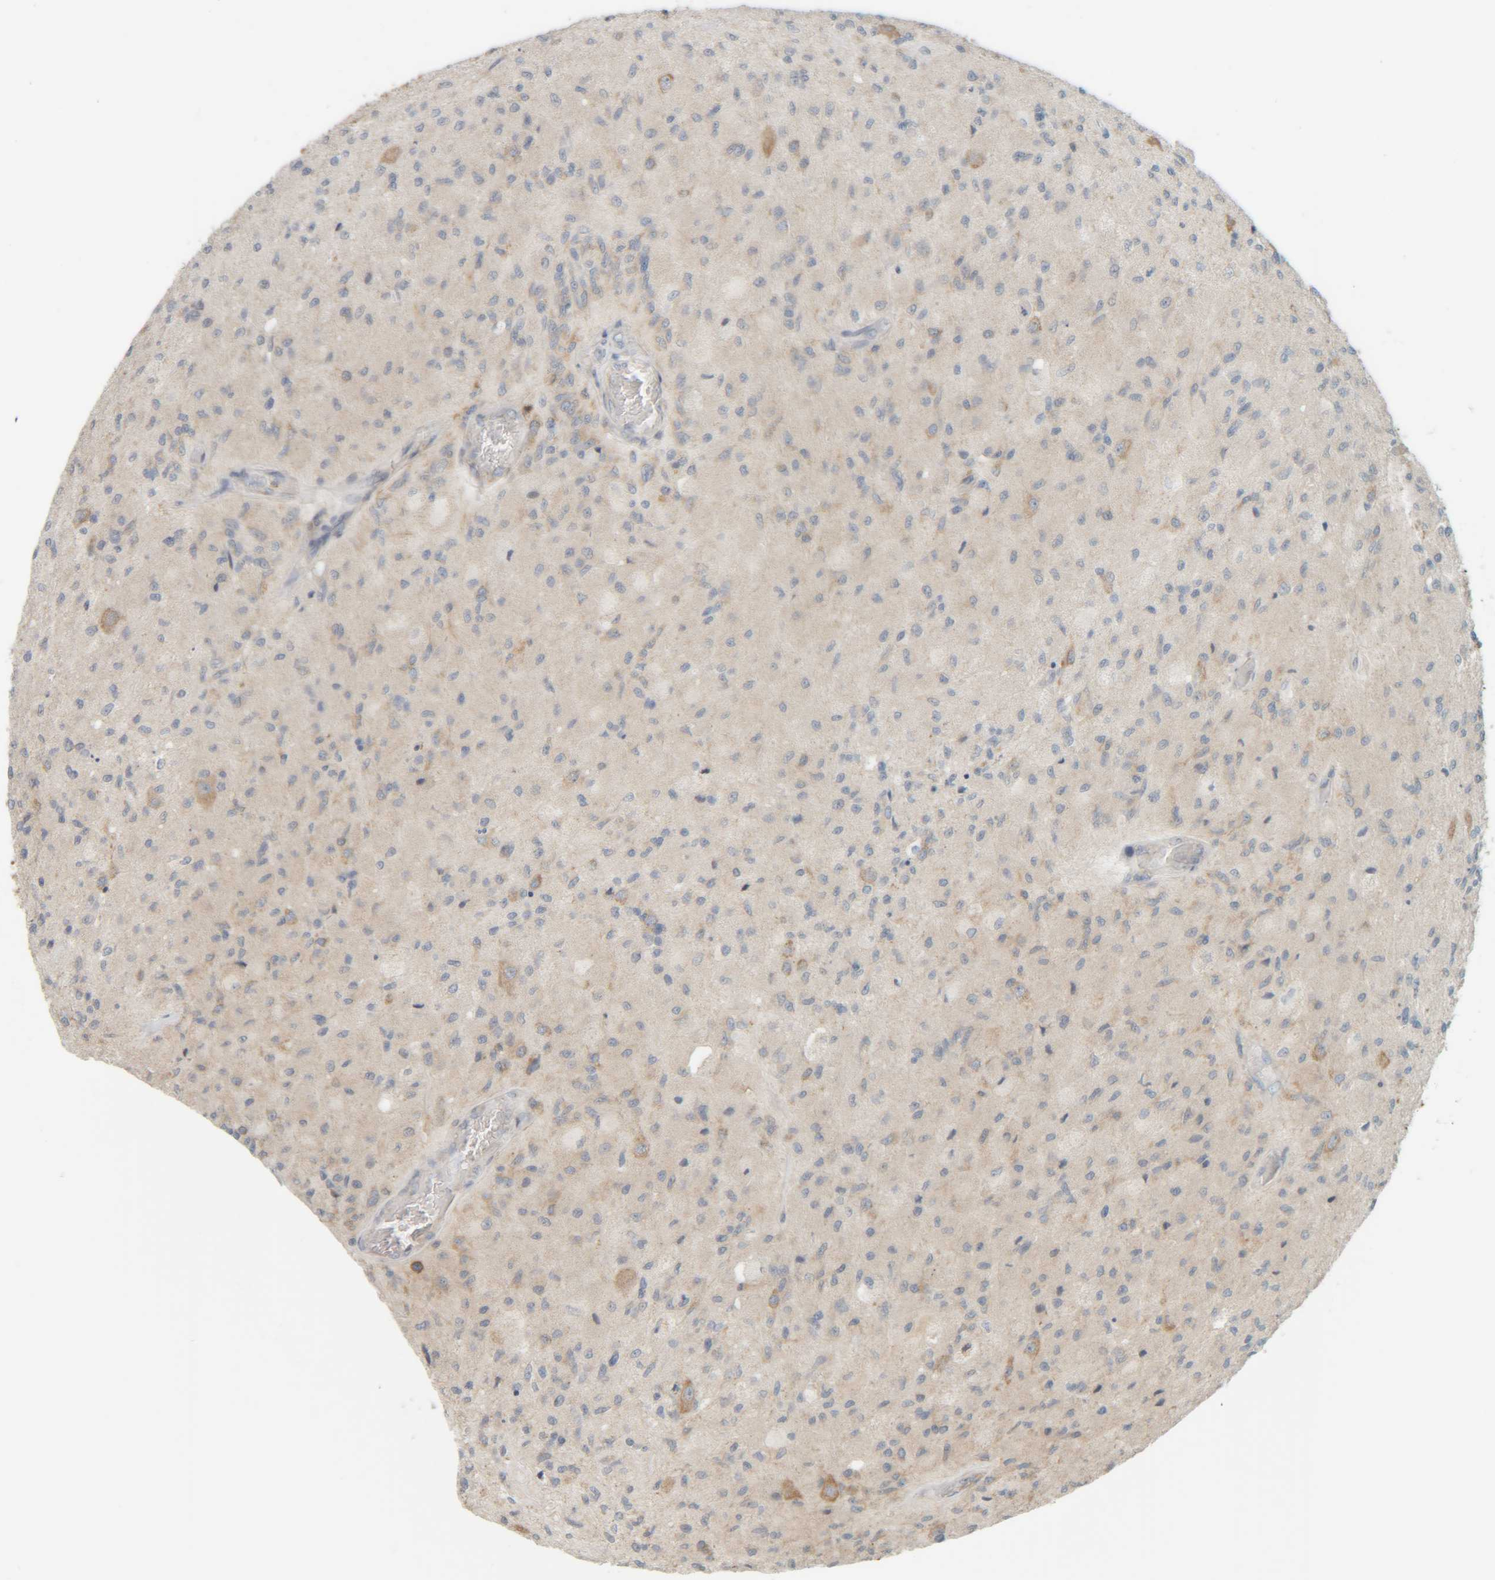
{"staining": {"intensity": "negative", "quantity": "none", "location": "none"}, "tissue": "glioma", "cell_type": "Tumor cells", "image_type": "cancer", "snomed": [{"axis": "morphology", "description": "Normal tissue, NOS"}, {"axis": "morphology", "description": "Glioma, malignant, High grade"}, {"axis": "topography", "description": "Cerebral cortex"}], "caption": "DAB (3,3'-diaminobenzidine) immunohistochemical staining of malignant high-grade glioma demonstrates no significant staining in tumor cells. The staining was performed using DAB (3,3'-diaminobenzidine) to visualize the protein expression in brown, while the nuclei were stained in blue with hematoxylin (Magnification: 20x).", "gene": "CCDC57", "patient": {"sex": "male", "age": 77}}